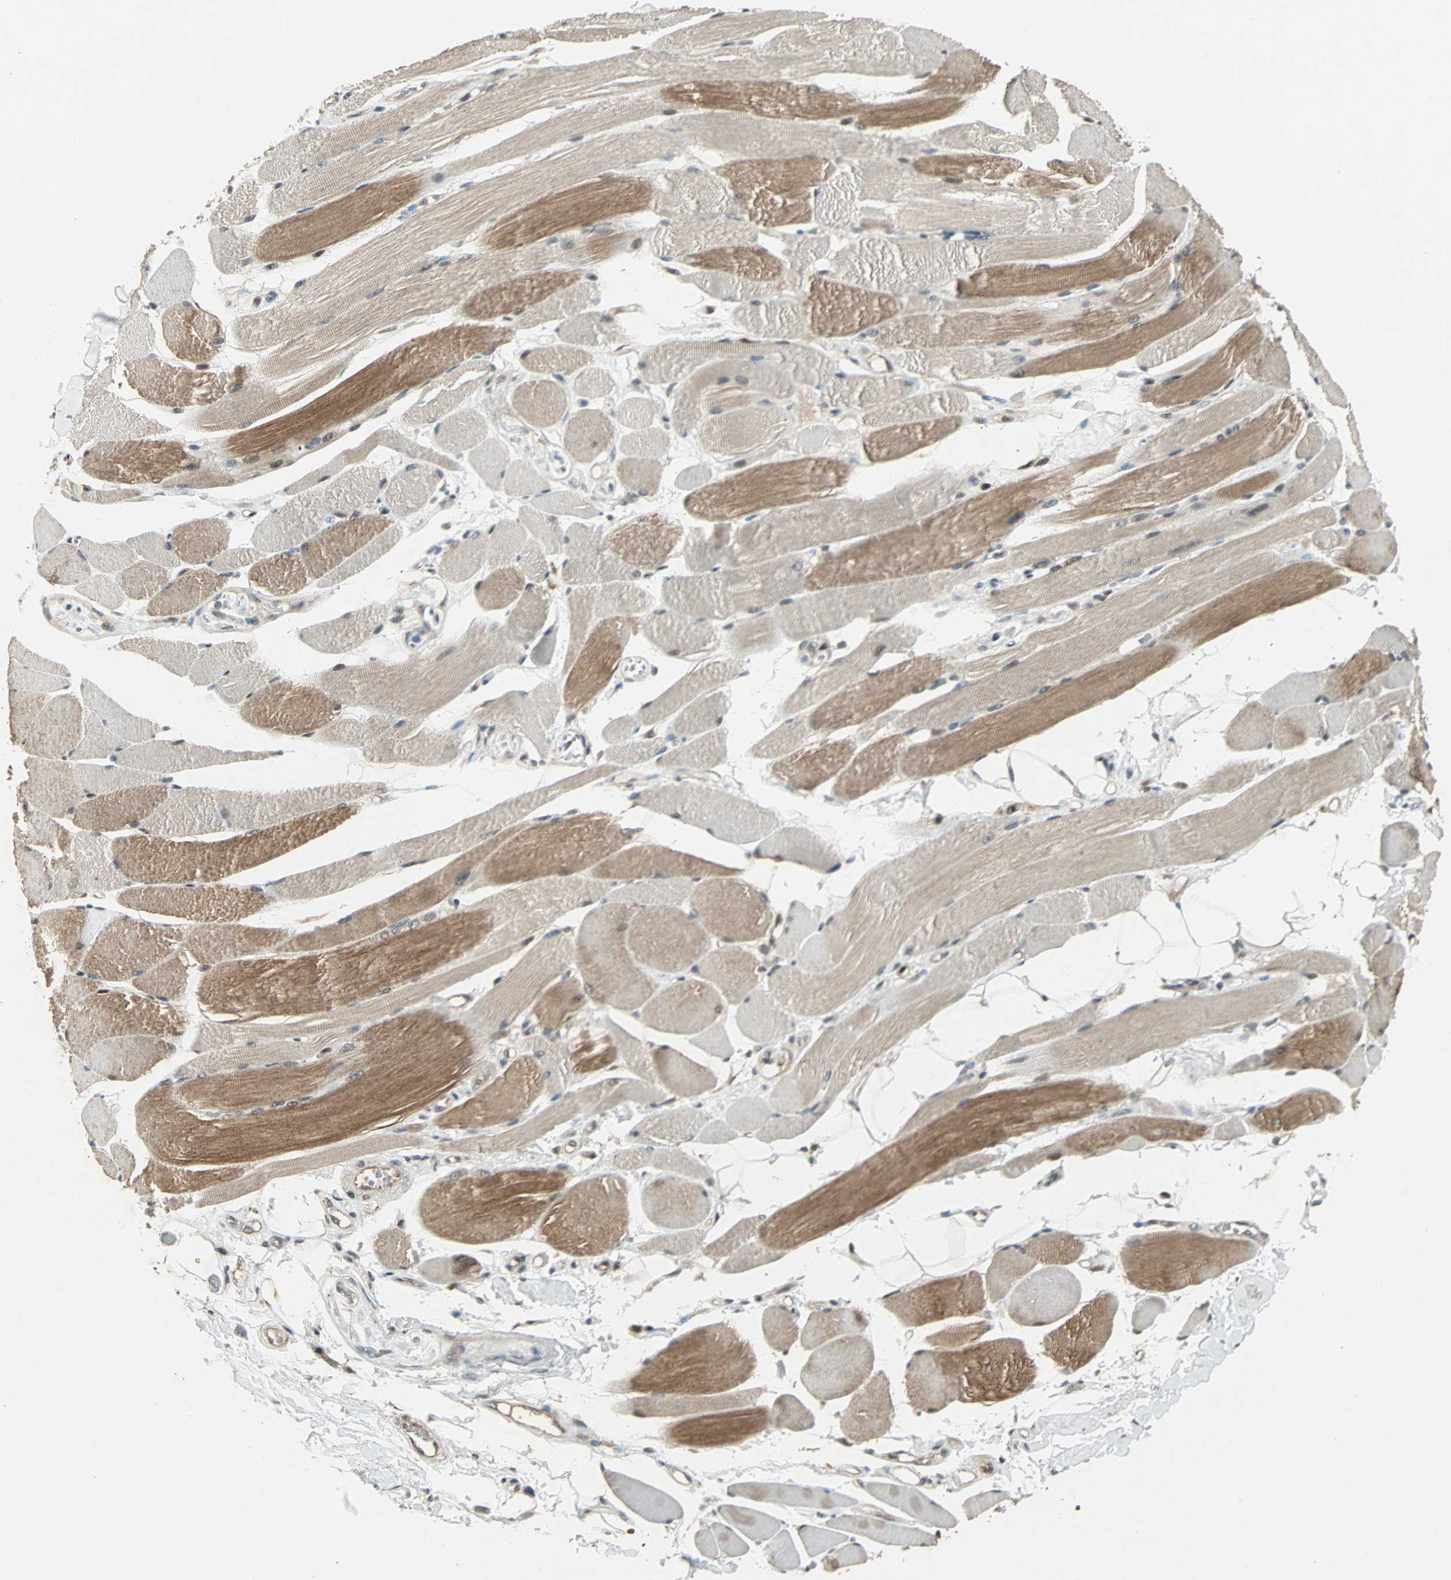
{"staining": {"intensity": "moderate", "quantity": "25%-75%", "location": "cytoplasmic/membranous,nuclear"}, "tissue": "skeletal muscle", "cell_type": "Myocytes", "image_type": "normal", "snomed": [{"axis": "morphology", "description": "Normal tissue, NOS"}, {"axis": "topography", "description": "Skeletal muscle"}, {"axis": "topography", "description": "Peripheral nerve tissue"}], "caption": "A brown stain labels moderate cytoplasmic/membranous,nuclear staining of a protein in myocytes of benign human skeletal muscle.", "gene": "ZNF701", "patient": {"sex": "female", "age": 84}}